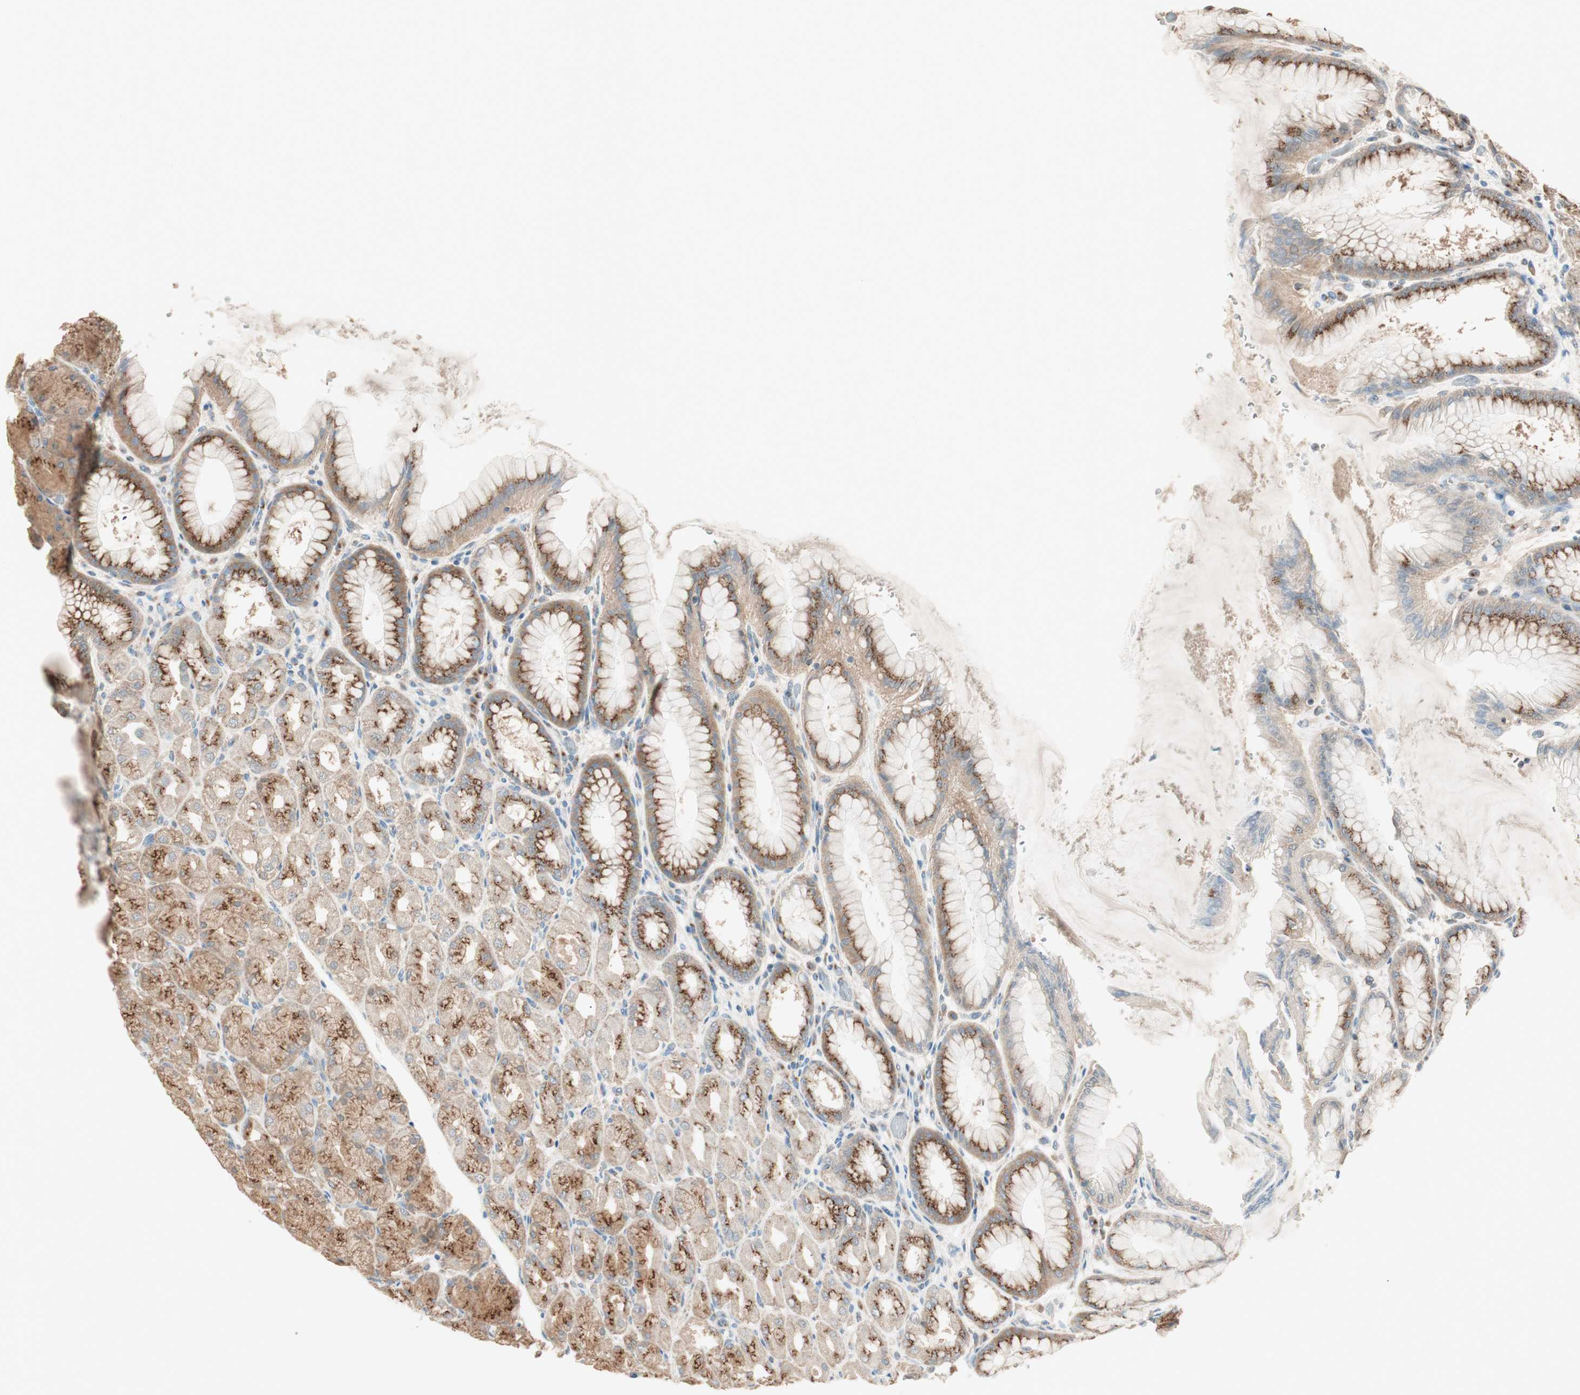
{"staining": {"intensity": "moderate", "quantity": ">75%", "location": "cytoplasmic/membranous"}, "tissue": "stomach", "cell_type": "Glandular cells", "image_type": "normal", "snomed": [{"axis": "morphology", "description": "Normal tissue, NOS"}, {"axis": "topography", "description": "Stomach, upper"}], "caption": "Stomach was stained to show a protein in brown. There is medium levels of moderate cytoplasmic/membranous staining in approximately >75% of glandular cells.", "gene": "SEC16A", "patient": {"sex": "female", "age": 56}}